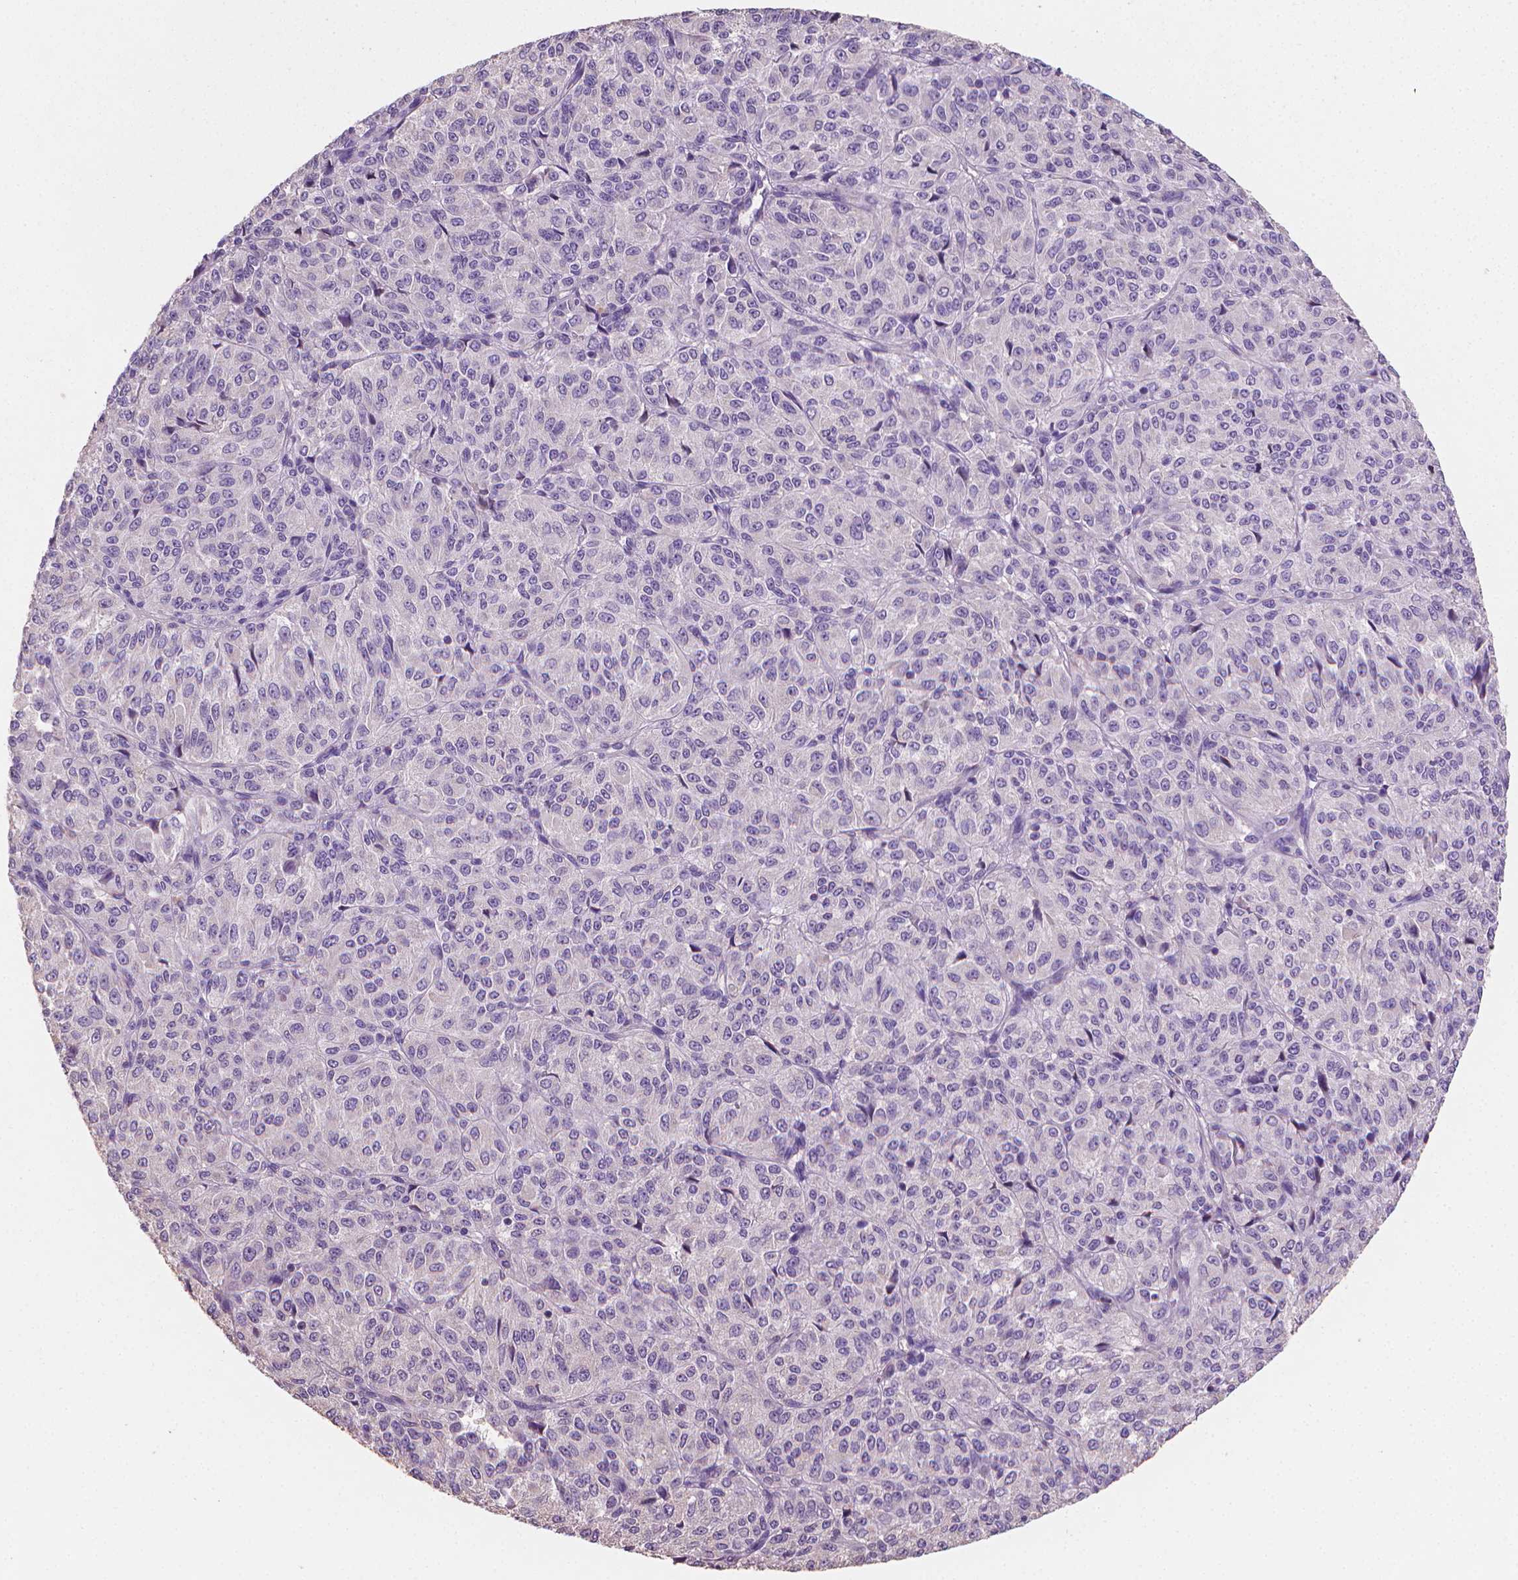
{"staining": {"intensity": "negative", "quantity": "none", "location": "none"}, "tissue": "melanoma", "cell_type": "Tumor cells", "image_type": "cancer", "snomed": [{"axis": "morphology", "description": "Malignant melanoma, Metastatic site"}, {"axis": "topography", "description": "Brain"}], "caption": "Tumor cells are negative for brown protein staining in malignant melanoma (metastatic site). The staining was performed using DAB (3,3'-diaminobenzidine) to visualize the protein expression in brown, while the nuclei were stained in blue with hematoxylin (Magnification: 20x).", "gene": "CATIP", "patient": {"sex": "female", "age": 56}}